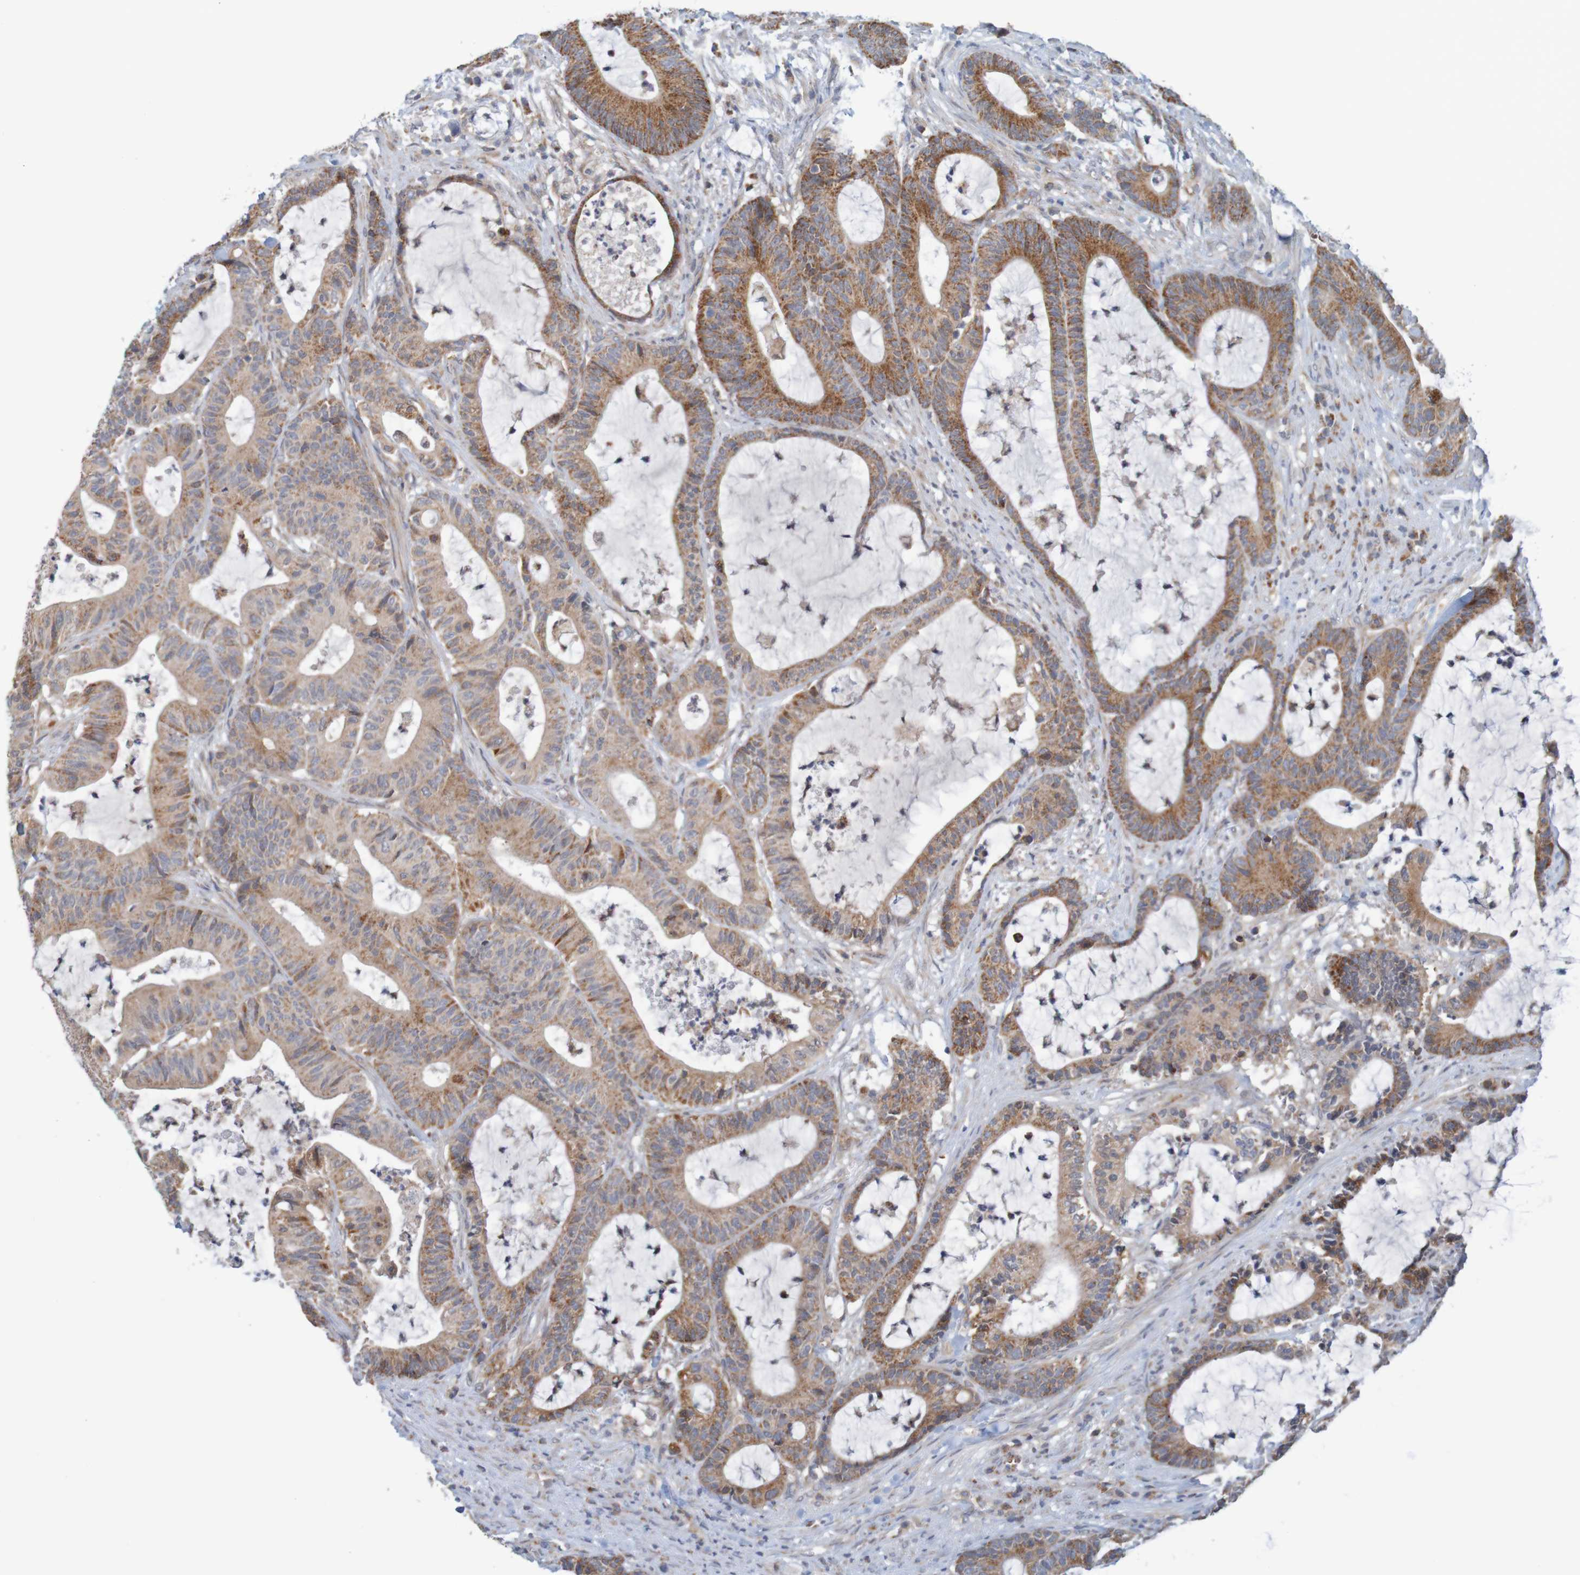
{"staining": {"intensity": "moderate", "quantity": ">75%", "location": "cytoplasmic/membranous"}, "tissue": "colorectal cancer", "cell_type": "Tumor cells", "image_type": "cancer", "snomed": [{"axis": "morphology", "description": "Adenocarcinoma, NOS"}, {"axis": "topography", "description": "Colon"}], "caption": "DAB (3,3'-diaminobenzidine) immunohistochemical staining of colorectal cancer demonstrates moderate cytoplasmic/membranous protein positivity in about >75% of tumor cells. (DAB (3,3'-diaminobenzidine) IHC, brown staining for protein, blue staining for nuclei).", "gene": "NAV2", "patient": {"sex": "female", "age": 84}}